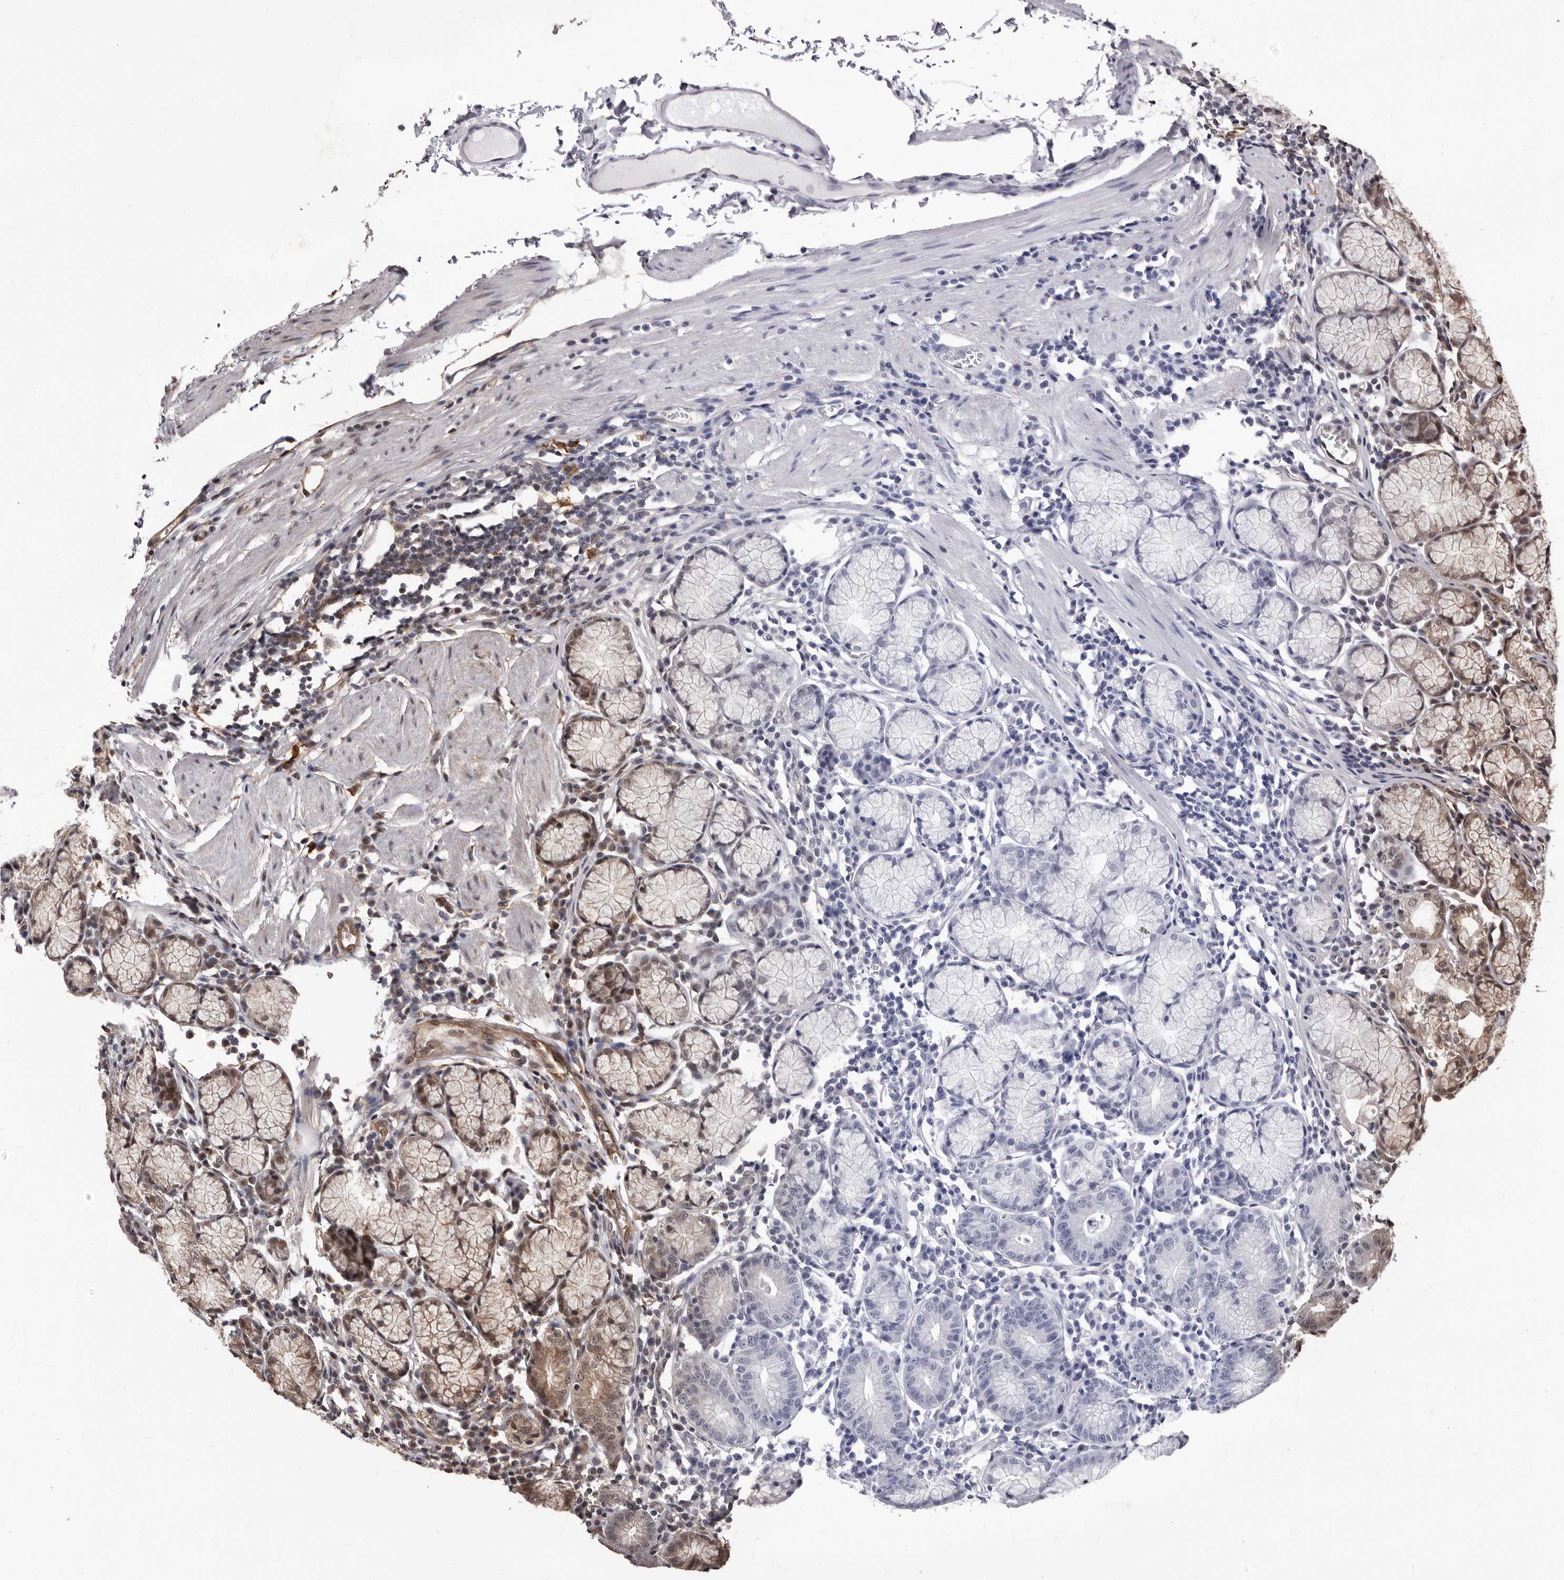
{"staining": {"intensity": "moderate", "quantity": "25%-75%", "location": "cytoplasmic/membranous,nuclear"}, "tissue": "stomach", "cell_type": "Glandular cells", "image_type": "normal", "snomed": [{"axis": "morphology", "description": "Normal tissue, NOS"}, {"axis": "topography", "description": "Stomach"}], "caption": "Moderate cytoplasmic/membranous,nuclear positivity for a protein is appreciated in approximately 25%-75% of glandular cells of unremarkable stomach using immunohistochemistry.", "gene": "ADAMTS20", "patient": {"sex": "male", "age": 55}}